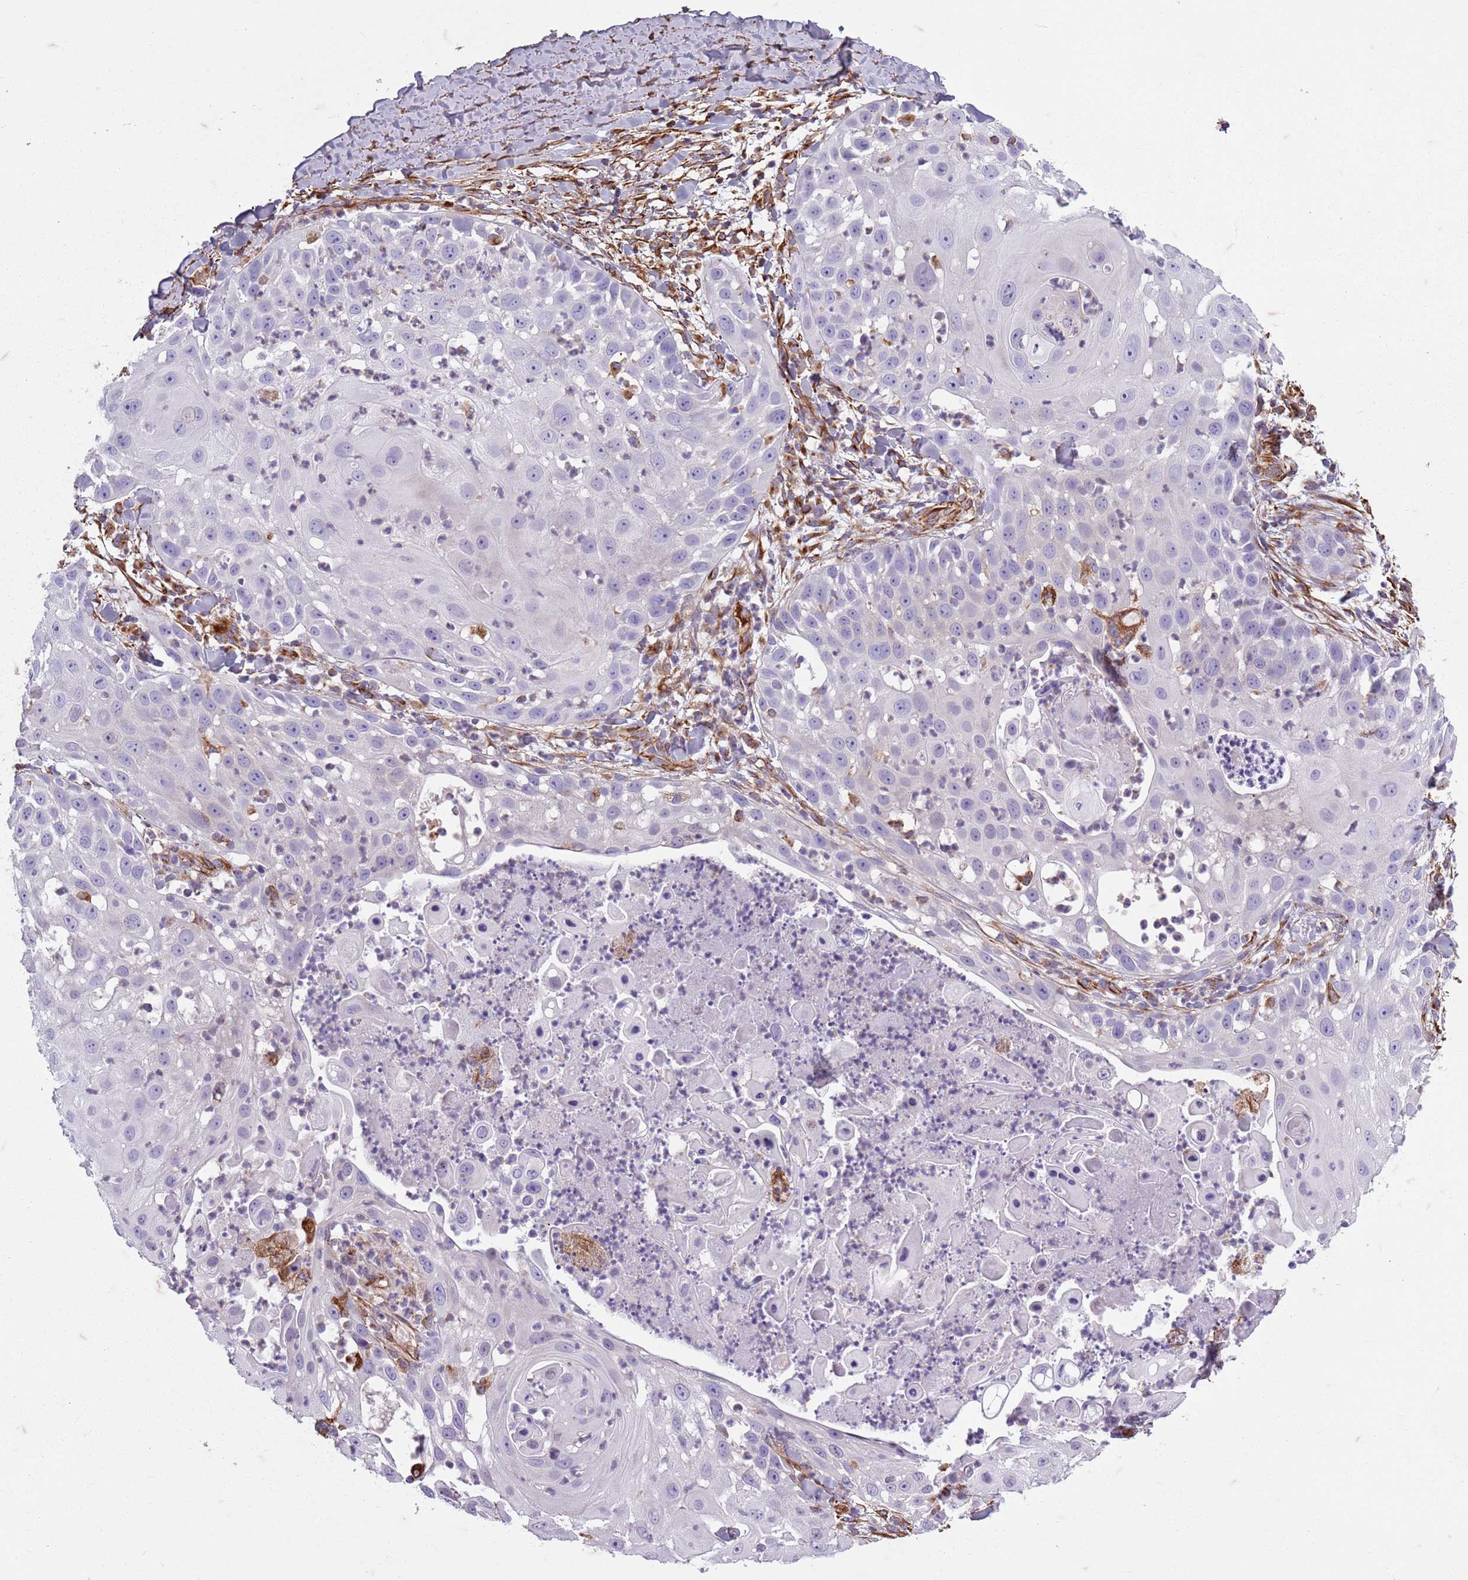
{"staining": {"intensity": "negative", "quantity": "none", "location": "none"}, "tissue": "skin cancer", "cell_type": "Tumor cells", "image_type": "cancer", "snomed": [{"axis": "morphology", "description": "Squamous cell carcinoma, NOS"}, {"axis": "topography", "description": "Skin"}], "caption": "High magnification brightfield microscopy of squamous cell carcinoma (skin) stained with DAB (brown) and counterstained with hematoxylin (blue): tumor cells show no significant staining. Brightfield microscopy of IHC stained with DAB (3,3'-diaminobenzidine) (brown) and hematoxylin (blue), captured at high magnification.", "gene": "TAS2R38", "patient": {"sex": "female", "age": 44}}